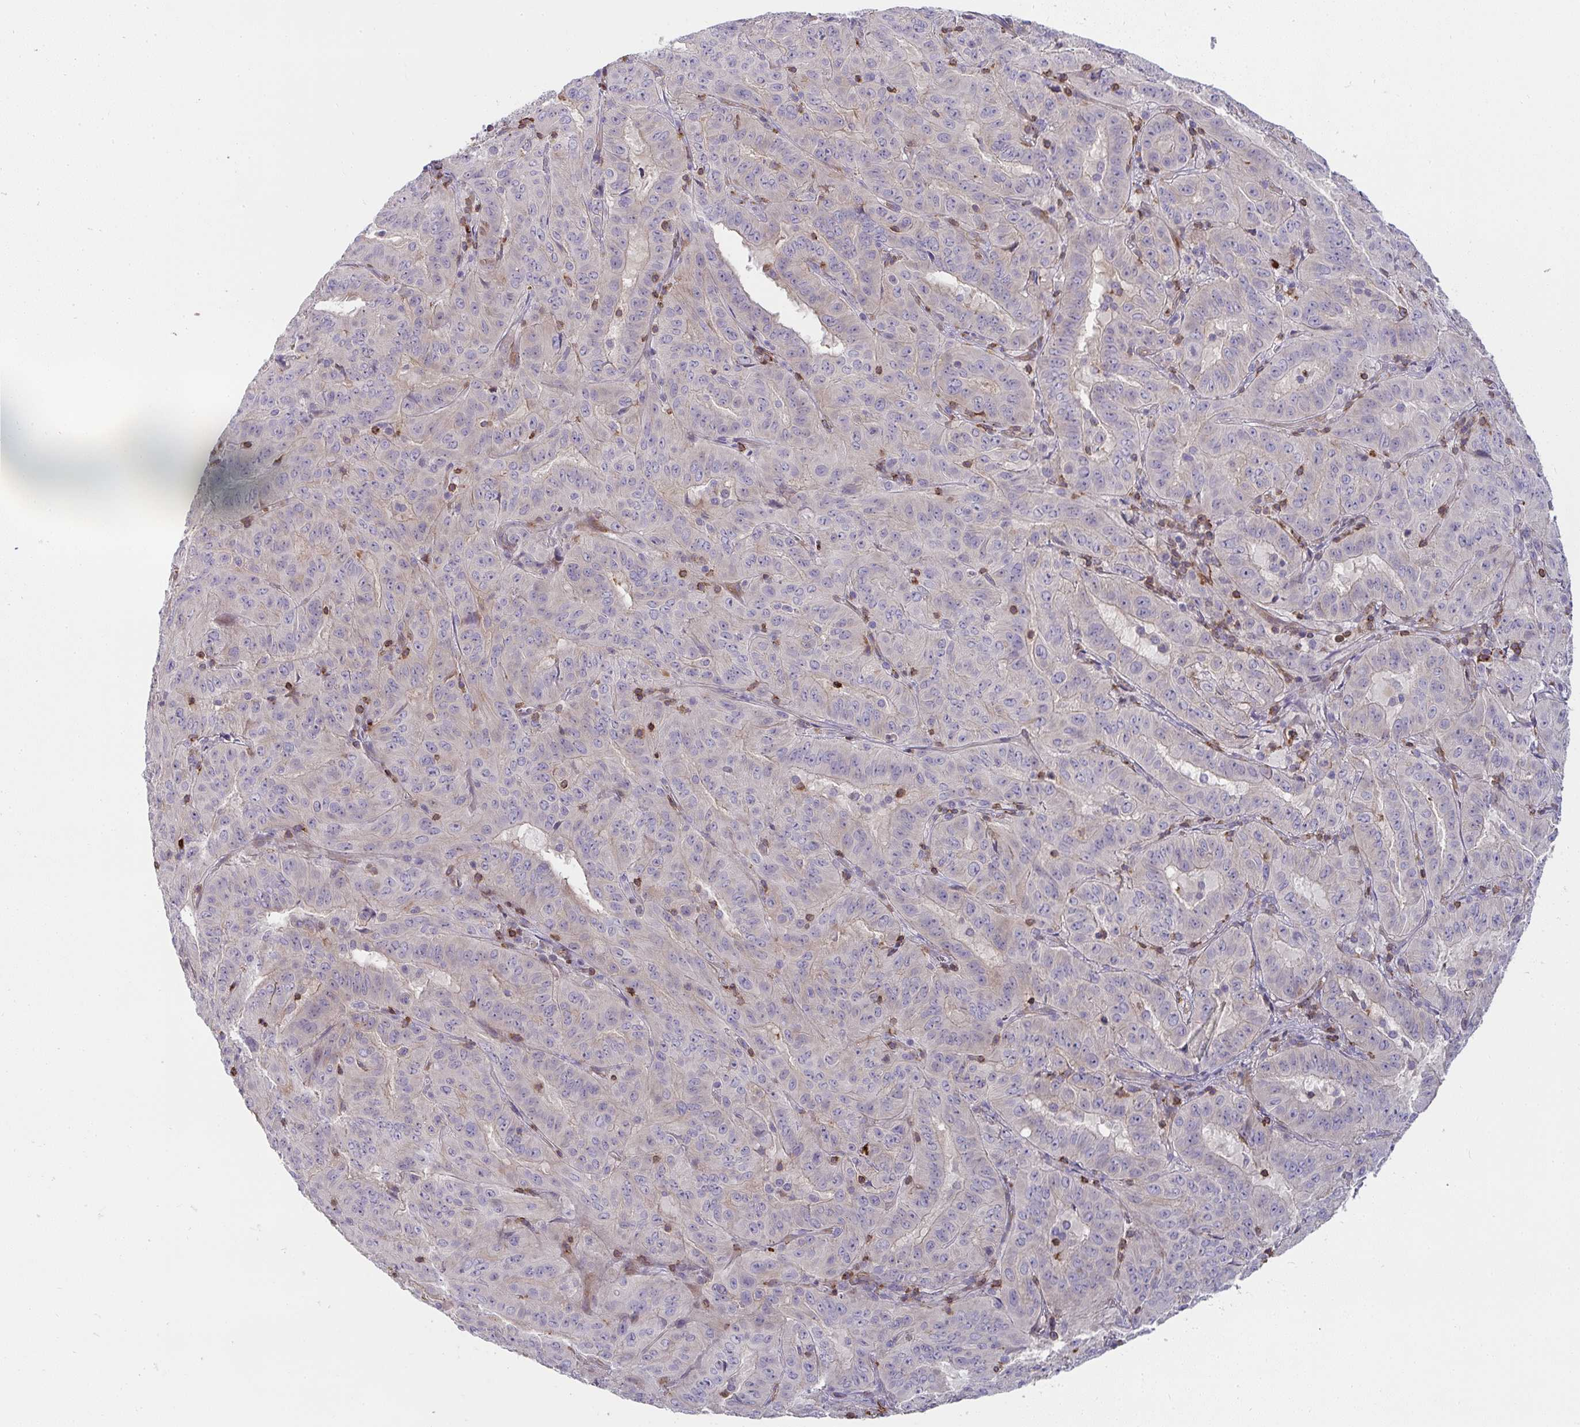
{"staining": {"intensity": "negative", "quantity": "none", "location": "none"}, "tissue": "pancreatic cancer", "cell_type": "Tumor cells", "image_type": "cancer", "snomed": [{"axis": "morphology", "description": "Adenocarcinoma, NOS"}, {"axis": "topography", "description": "Pancreas"}], "caption": "DAB immunohistochemical staining of pancreatic cancer reveals no significant staining in tumor cells.", "gene": "CSF3R", "patient": {"sex": "male", "age": 63}}